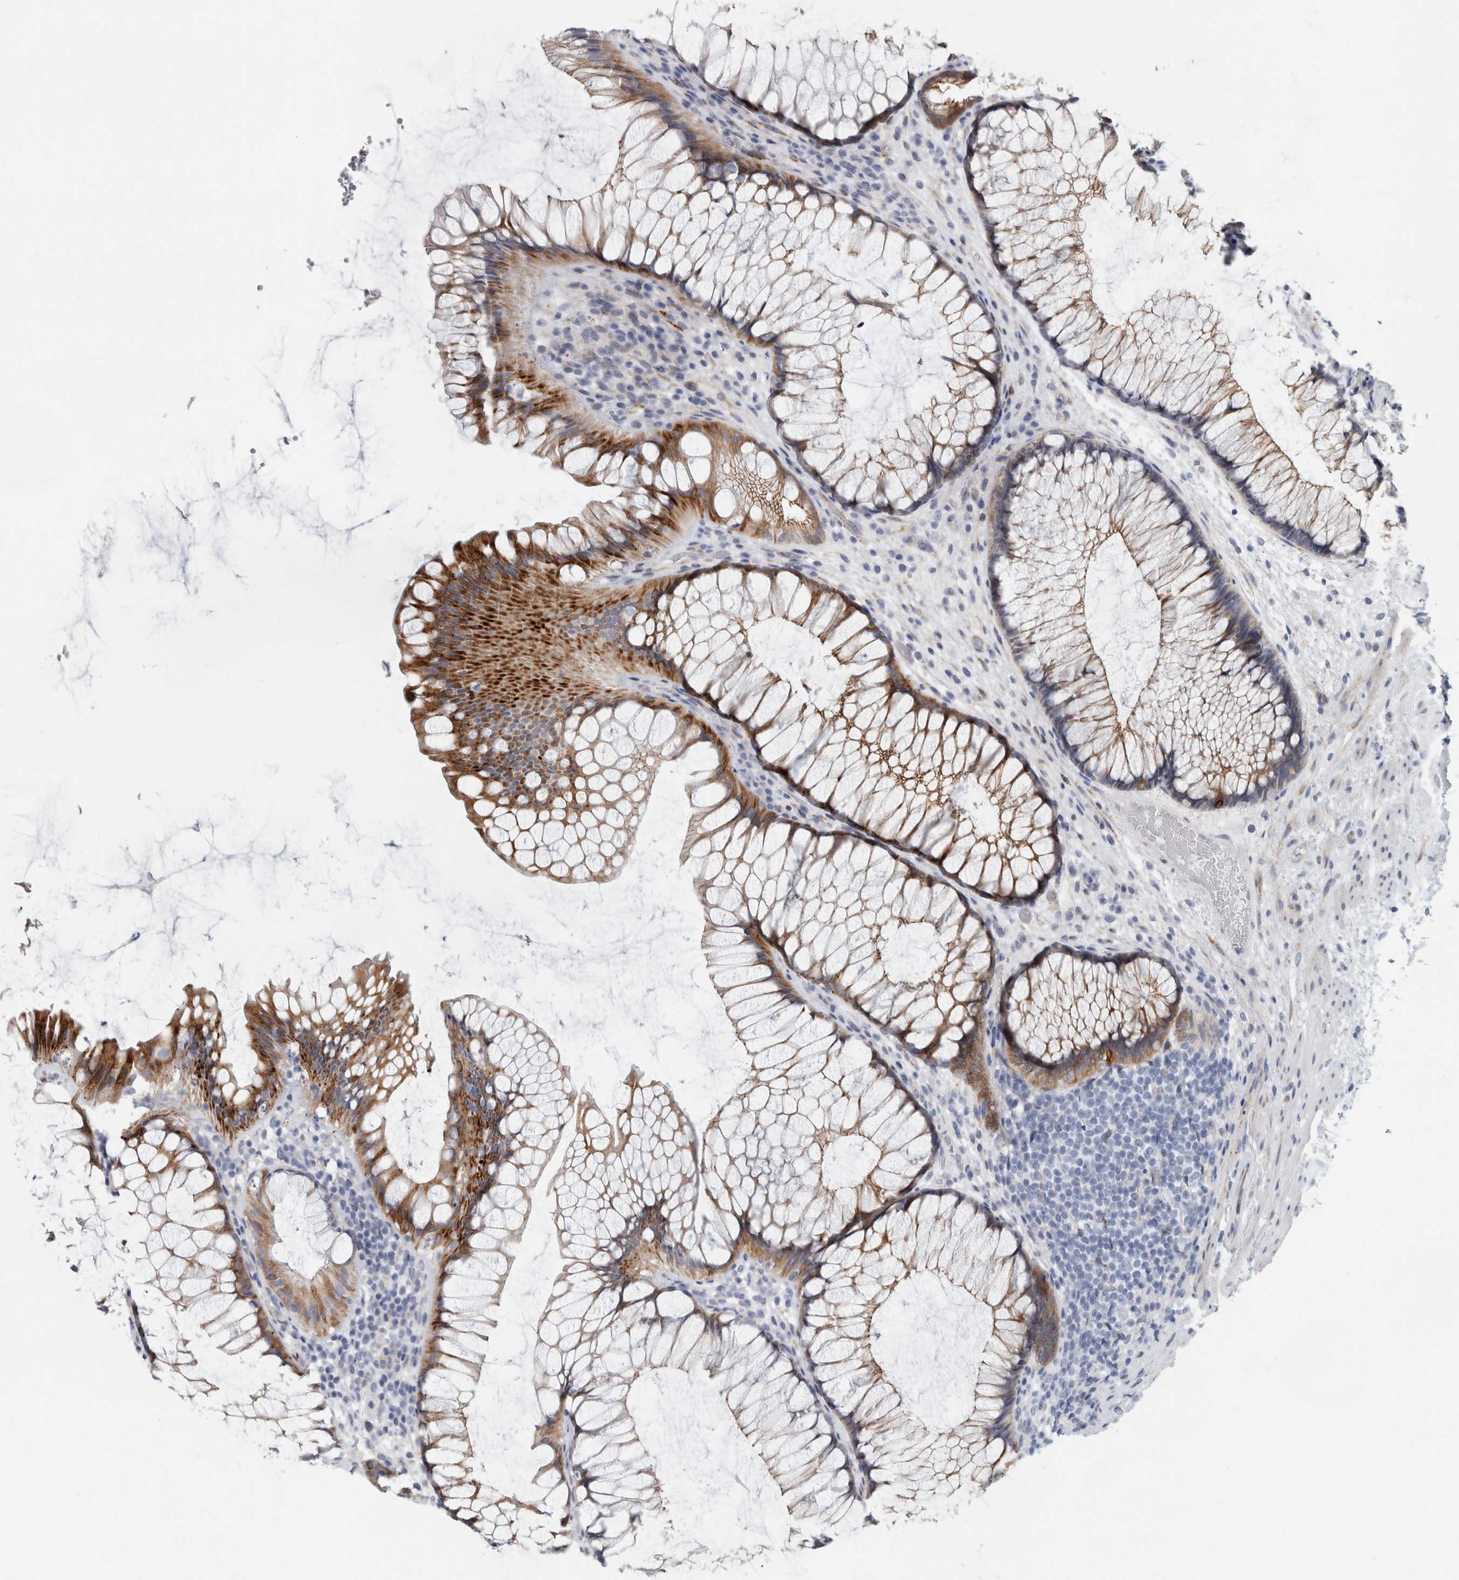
{"staining": {"intensity": "strong", "quantity": ">75%", "location": "cytoplasmic/membranous"}, "tissue": "rectum", "cell_type": "Glandular cells", "image_type": "normal", "snomed": [{"axis": "morphology", "description": "Normal tissue, NOS"}, {"axis": "topography", "description": "Rectum"}], "caption": "The photomicrograph demonstrates immunohistochemical staining of benign rectum. There is strong cytoplasmic/membranous expression is appreciated in about >75% of glandular cells.", "gene": "B3GNT3", "patient": {"sex": "male", "age": 51}}